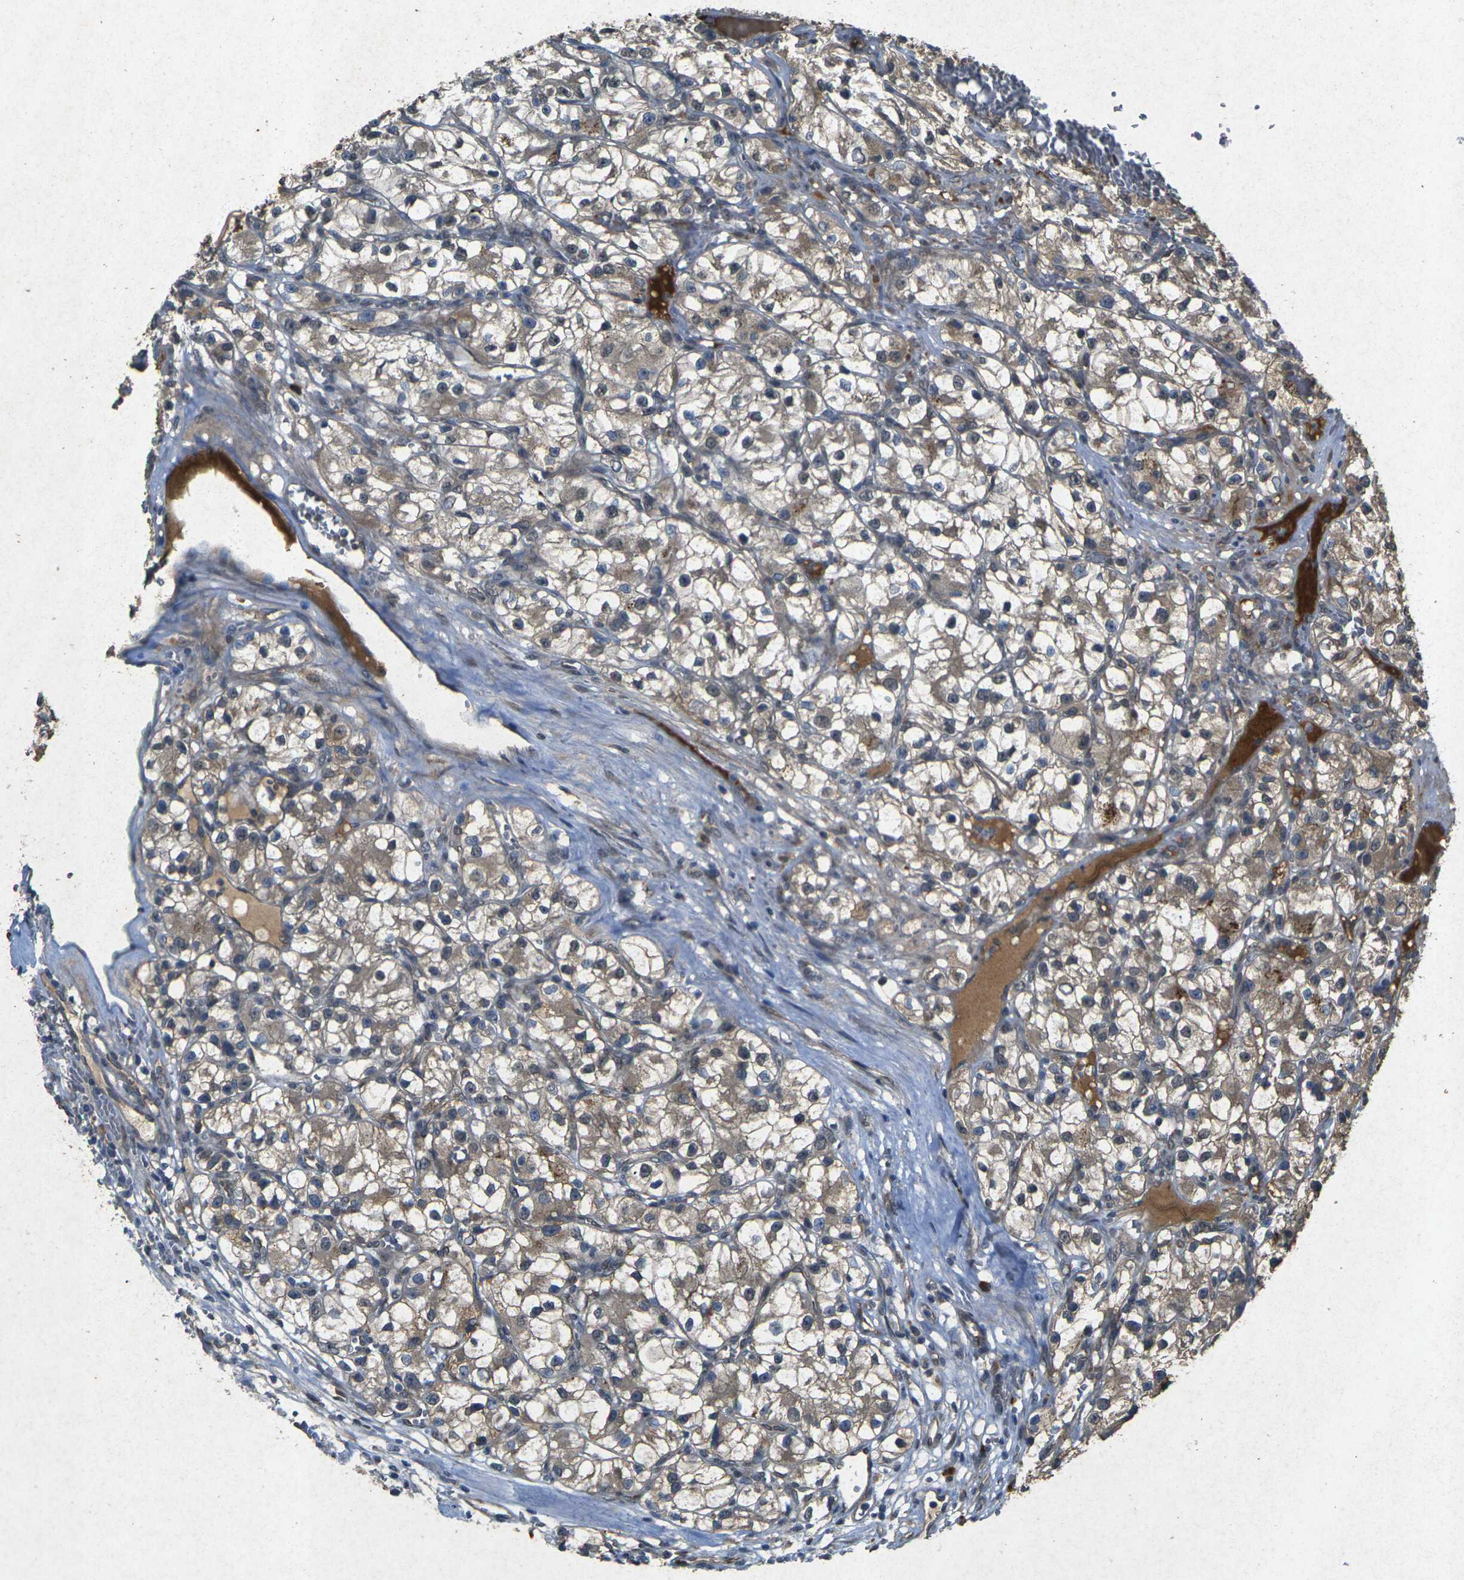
{"staining": {"intensity": "moderate", "quantity": "25%-75%", "location": "cytoplasmic/membranous"}, "tissue": "renal cancer", "cell_type": "Tumor cells", "image_type": "cancer", "snomed": [{"axis": "morphology", "description": "Adenocarcinoma, NOS"}, {"axis": "topography", "description": "Kidney"}], "caption": "IHC (DAB) staining of human renal cancer exhibits moderate cytoplasmic/membranous protein positivity in approximately 25%-75% of tumor cells.", "gene": "RGMA", "patient": {"sex": "female", "age": 57}}